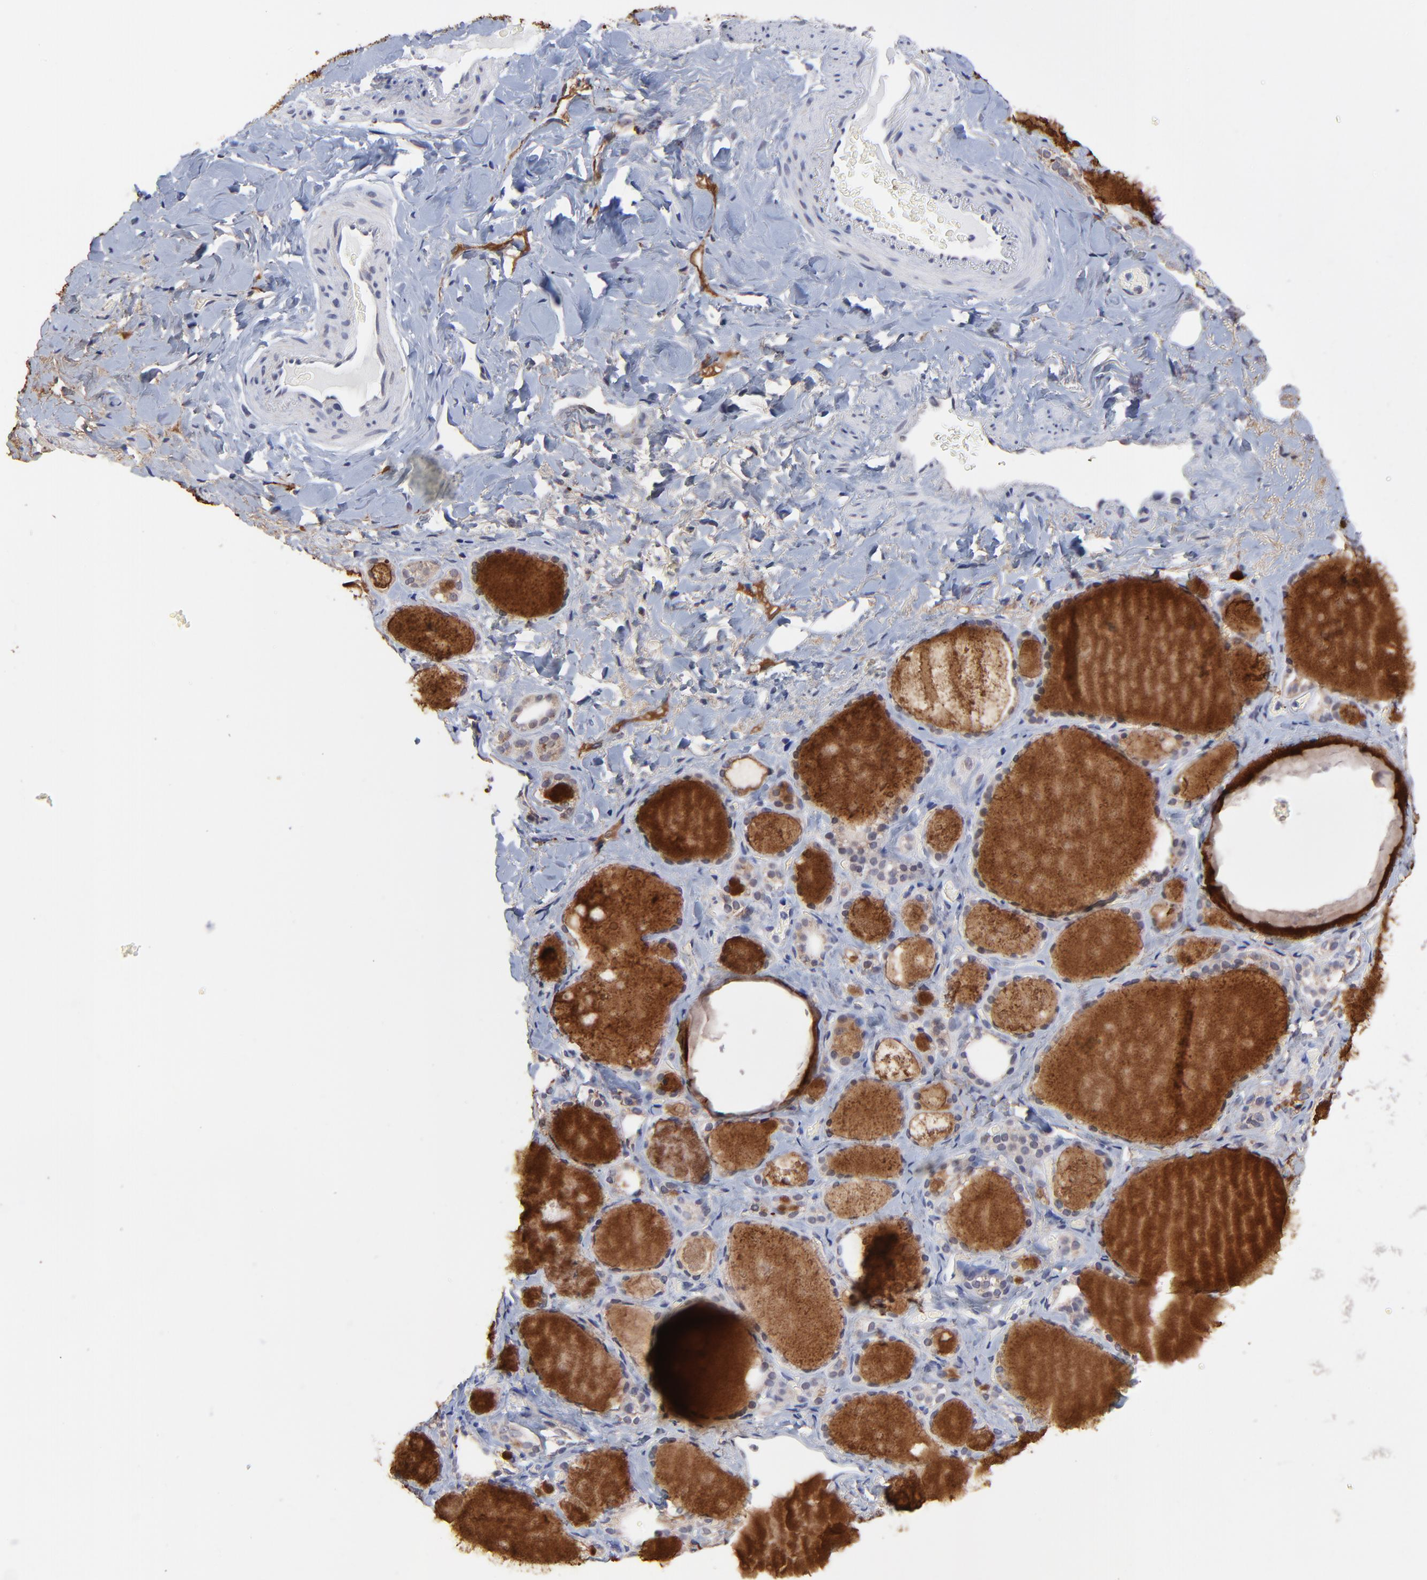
{"staining": {"intensity": "weak", "quantity": ">75%", "location": "cytoplasmic/membranous"}, "tissue": "thyroid gland", "cell_type": "Glandular cells", "image_type": "normal", "snomed": [{"axis": "morphology", "description": "Normal tissue, NOS"}, {"axis": "topography", "description": "Thyroid gland"}], "caption": "Immunohistochemistry (IHC) photomicrograph of unremarkable human thyroid gland stained for a protein (brown), which exhibits low levels of weak cytoplasmic/membranous staining in about >75% of glandular cells.", "gene": "FBXO8", "patient": {"sex": "female", "age": 75}}